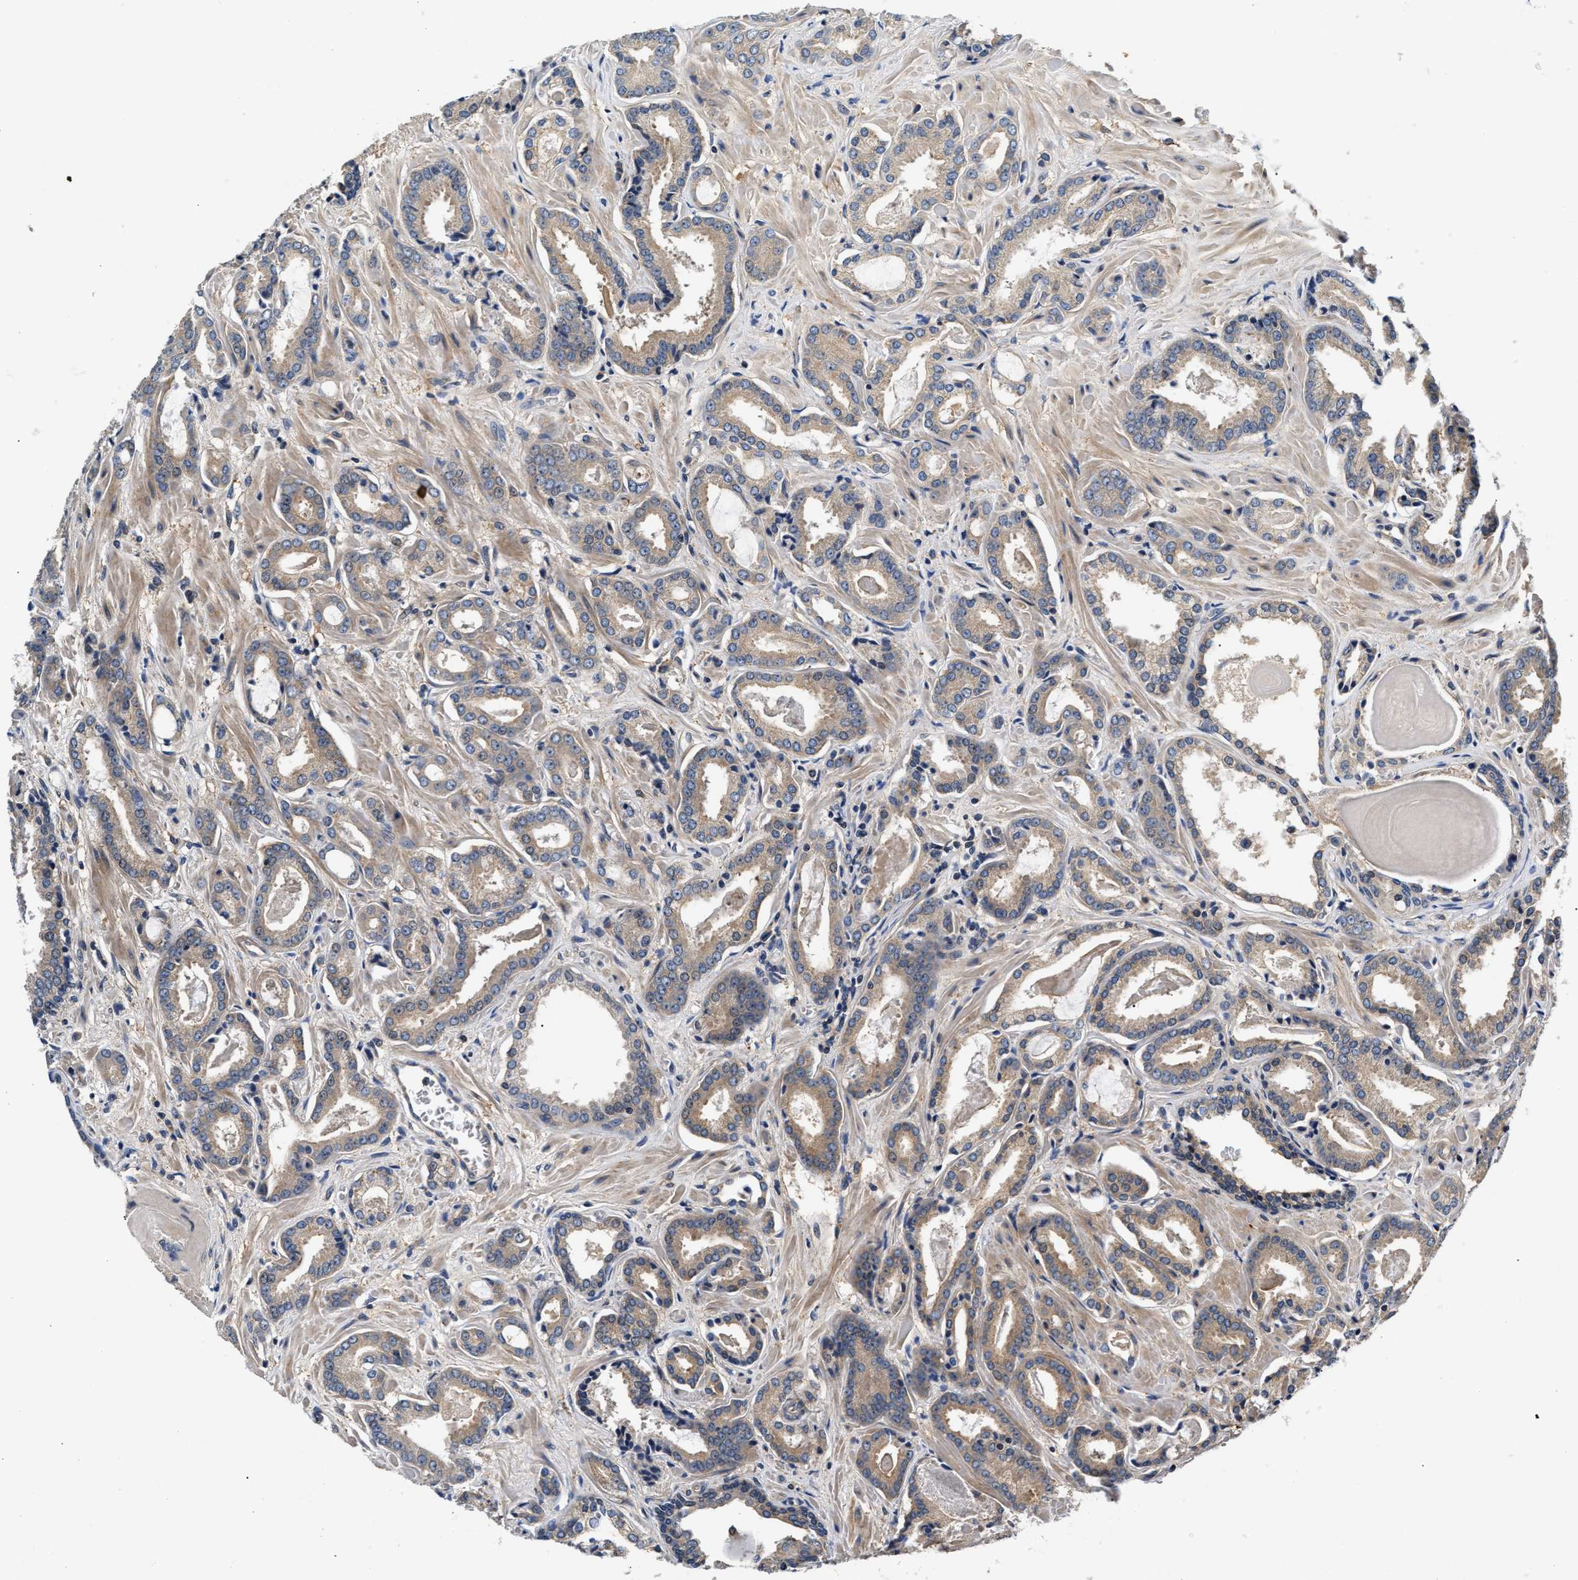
{"staining": {"intensity": "weak", "quantity": "25%-75%", "location": "cytoplasmic/membranous"}, "tissue": "prostate cancer", "cell_type": "Tumor cells", "image_type": "cancer", "snomed": [{"axis": "morphology", "description": "Adenocarcinoma, Low grade"}, {"axis": "topography", "description": "Prostate"}], "caption": "A low amount of weak cytoplasmic/membranous staining is present in approximately 25%-75% of tumor cells in prostate adenocarcinoma (low-grade) tissue.", "gene": "TEX2", "patient": {"sex": "male", "age": 53}}